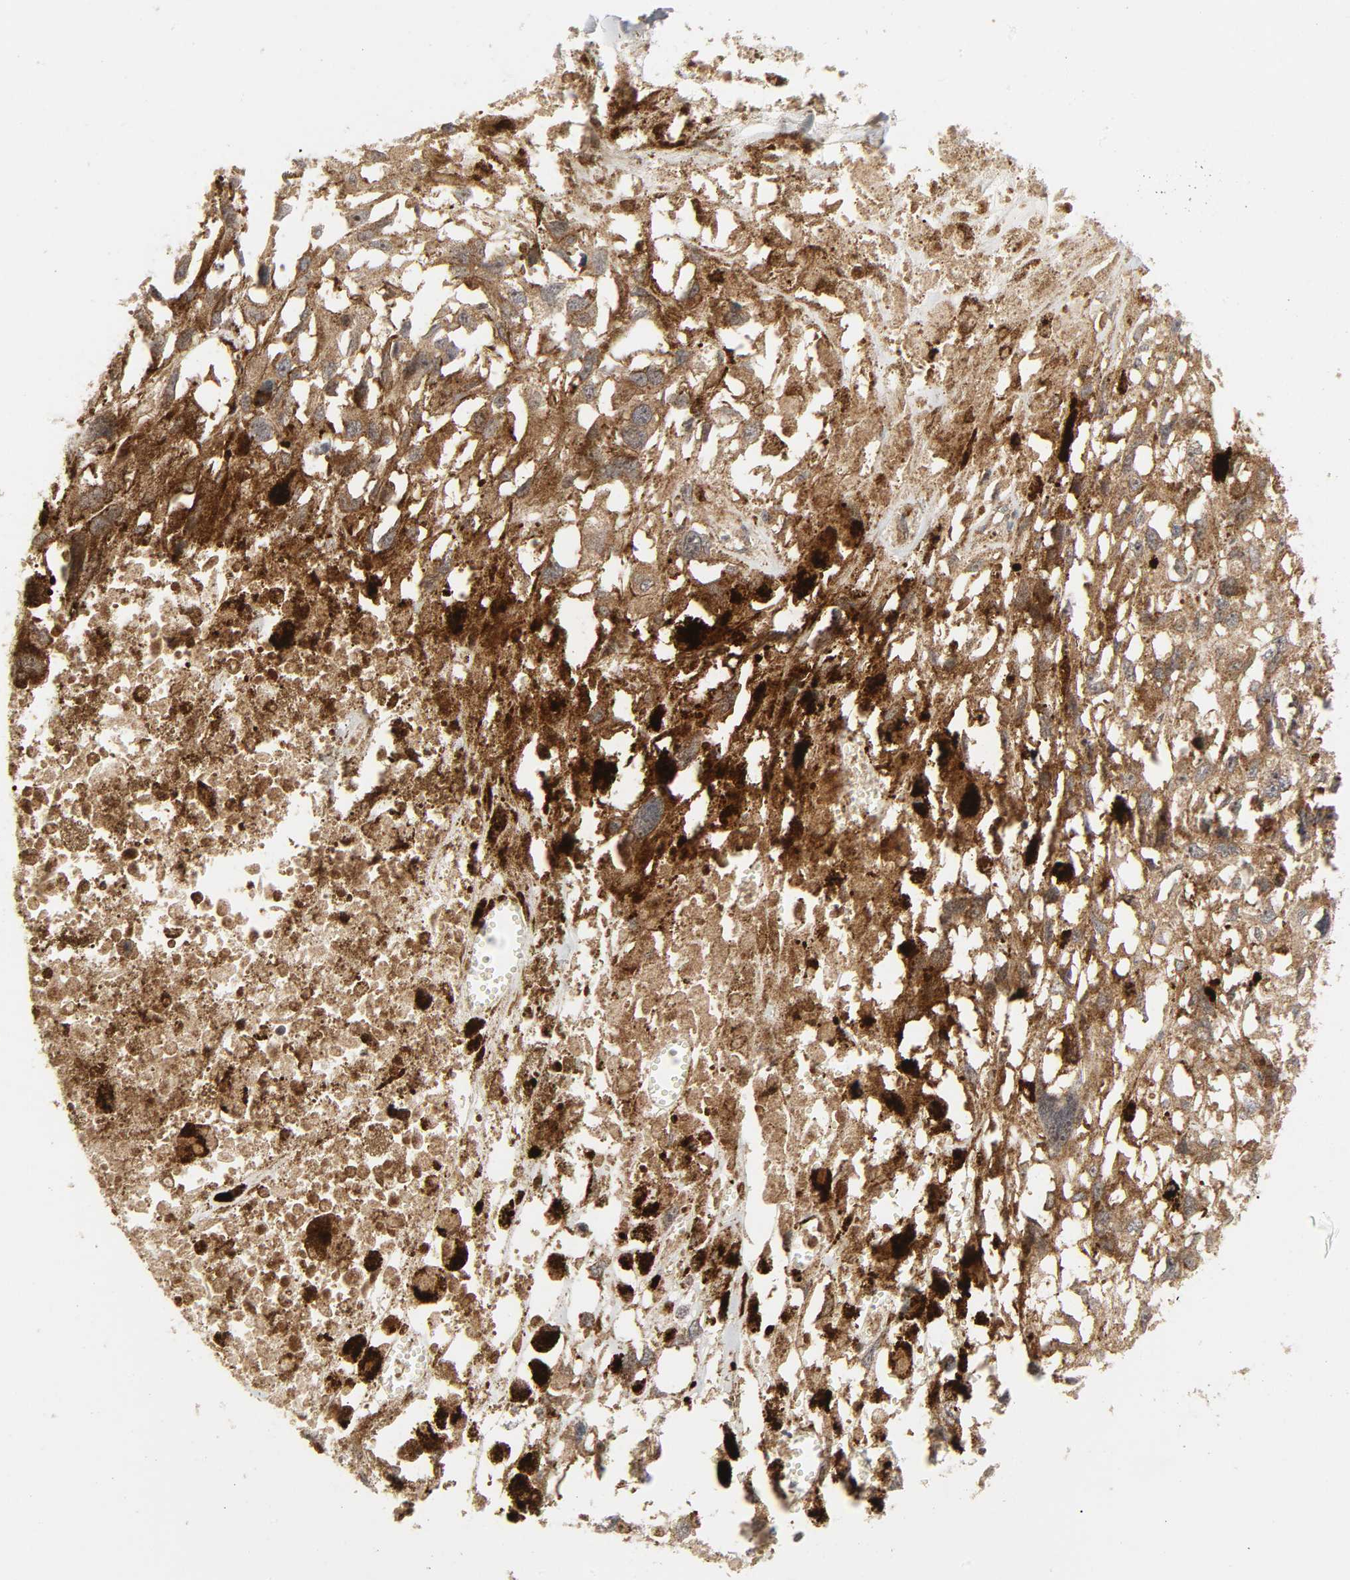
{"staining": {"intensity": "moderate", "quantity": ">75%", "location": "cytoplasmic/membranous"}, "tissue": "melanoma", "cell_type": "Tumor cells", "image_type": "cancer", "snomed": [{"axis": "morphology", "description": "Malignant melanoma, Metastatic site"}, {"axis": "topography", "description": "Lymph node"}], "caption": "Moderate cytoplasmic/membranous staining for a protein is appreciated in approximately >75% of tumor cells of malignant melanoma (metastatic site) using IHC.", "gene": "CHUK", "patient": {"sex": "male", "age": 59}}